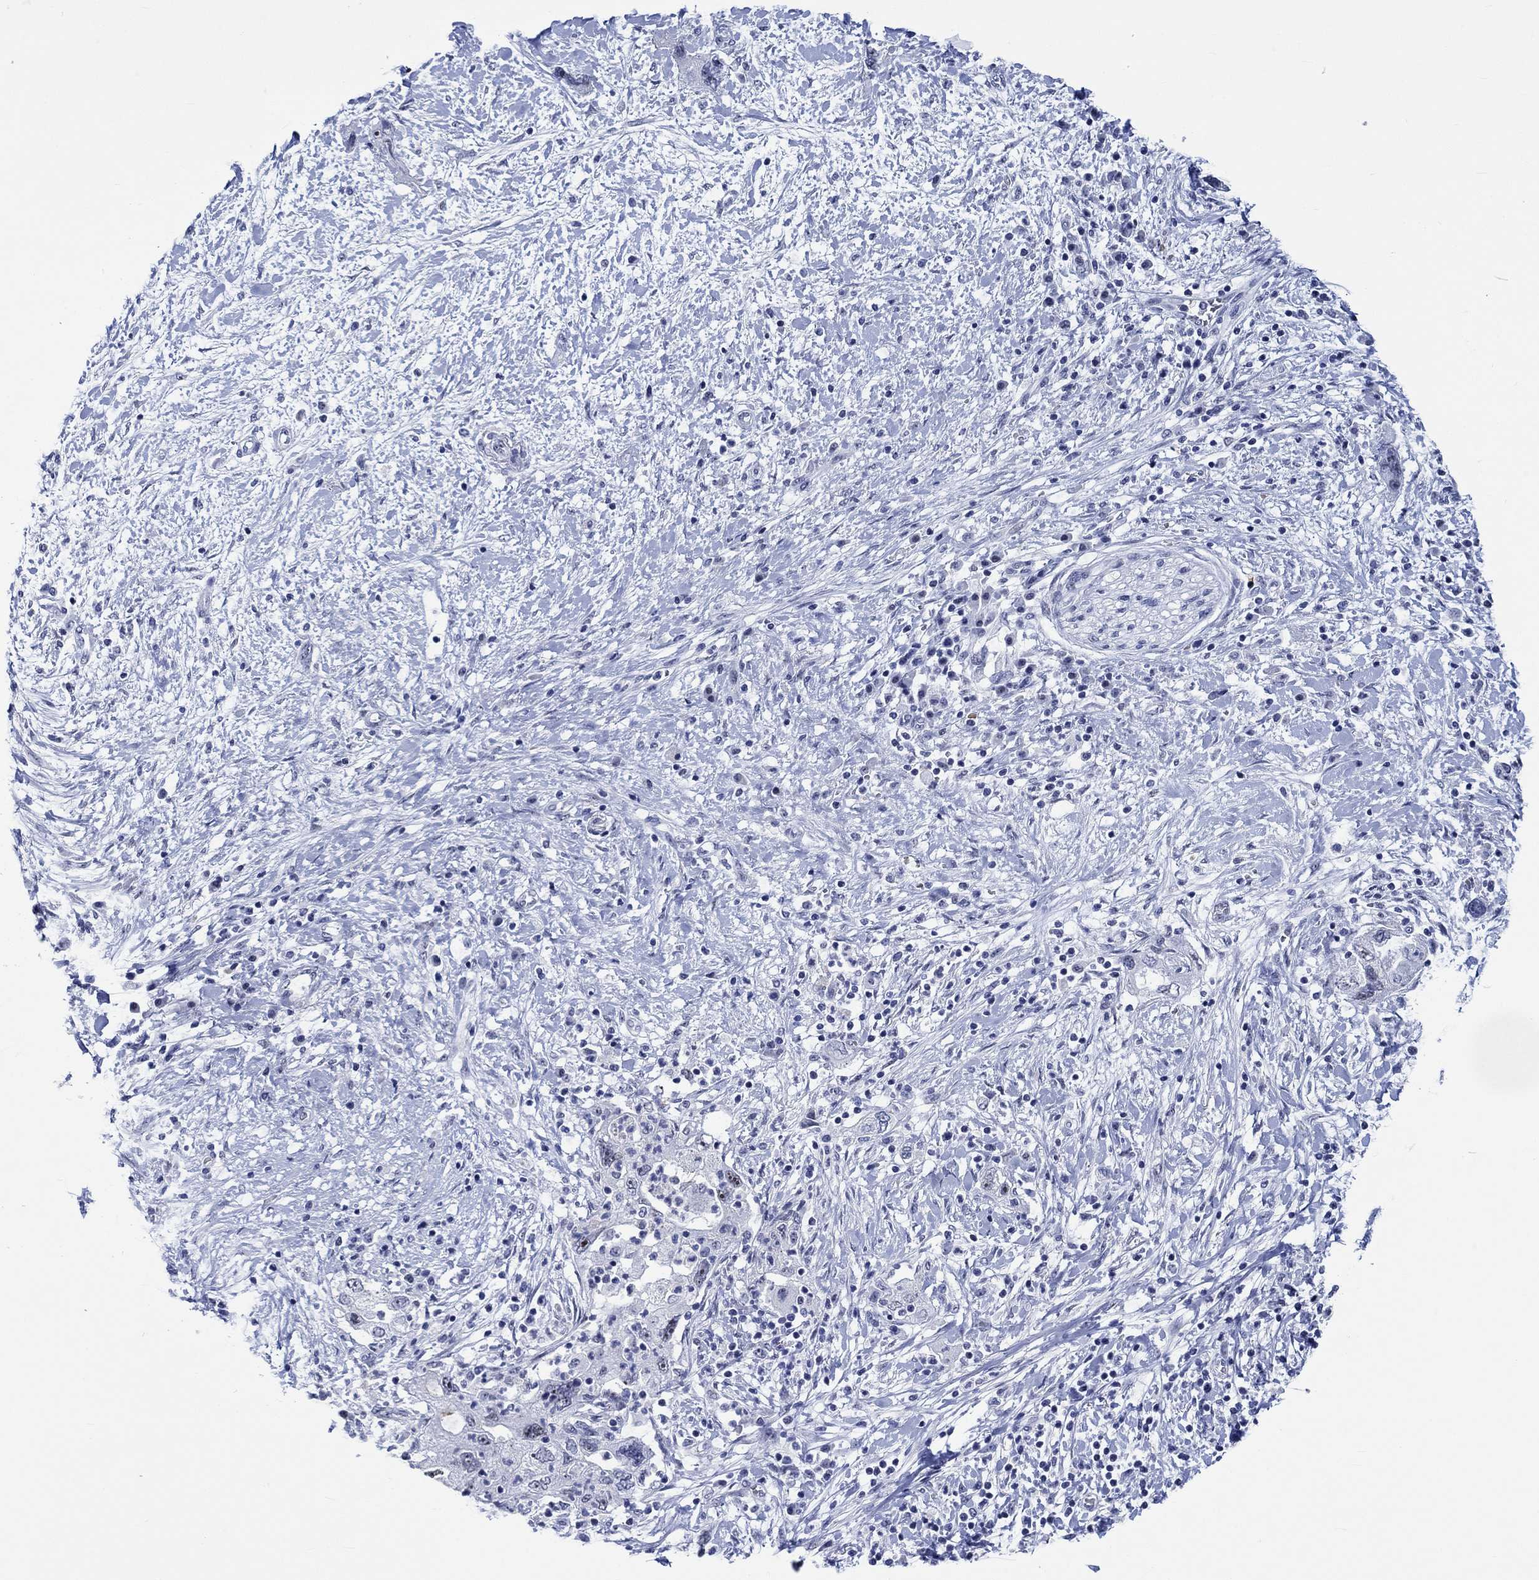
{"staining": {"intensity": "negative", "quantity": "none", "location": "none"}, "tissue": "pancreatic cancer", "cell_type": "Tumor cells", "image_type": "cancer", "snomed": [{"axis": "morphology", "description": "Adenocarcinoma, NOS"}, {"axis": "topography", "description": "Pancreas"}], "caption": "Image shows no protein positivity in tumor cells of pancreatic cancer tissue.", "gene": "ZNF446", "patient": {"sex": "female", "age": 73}}